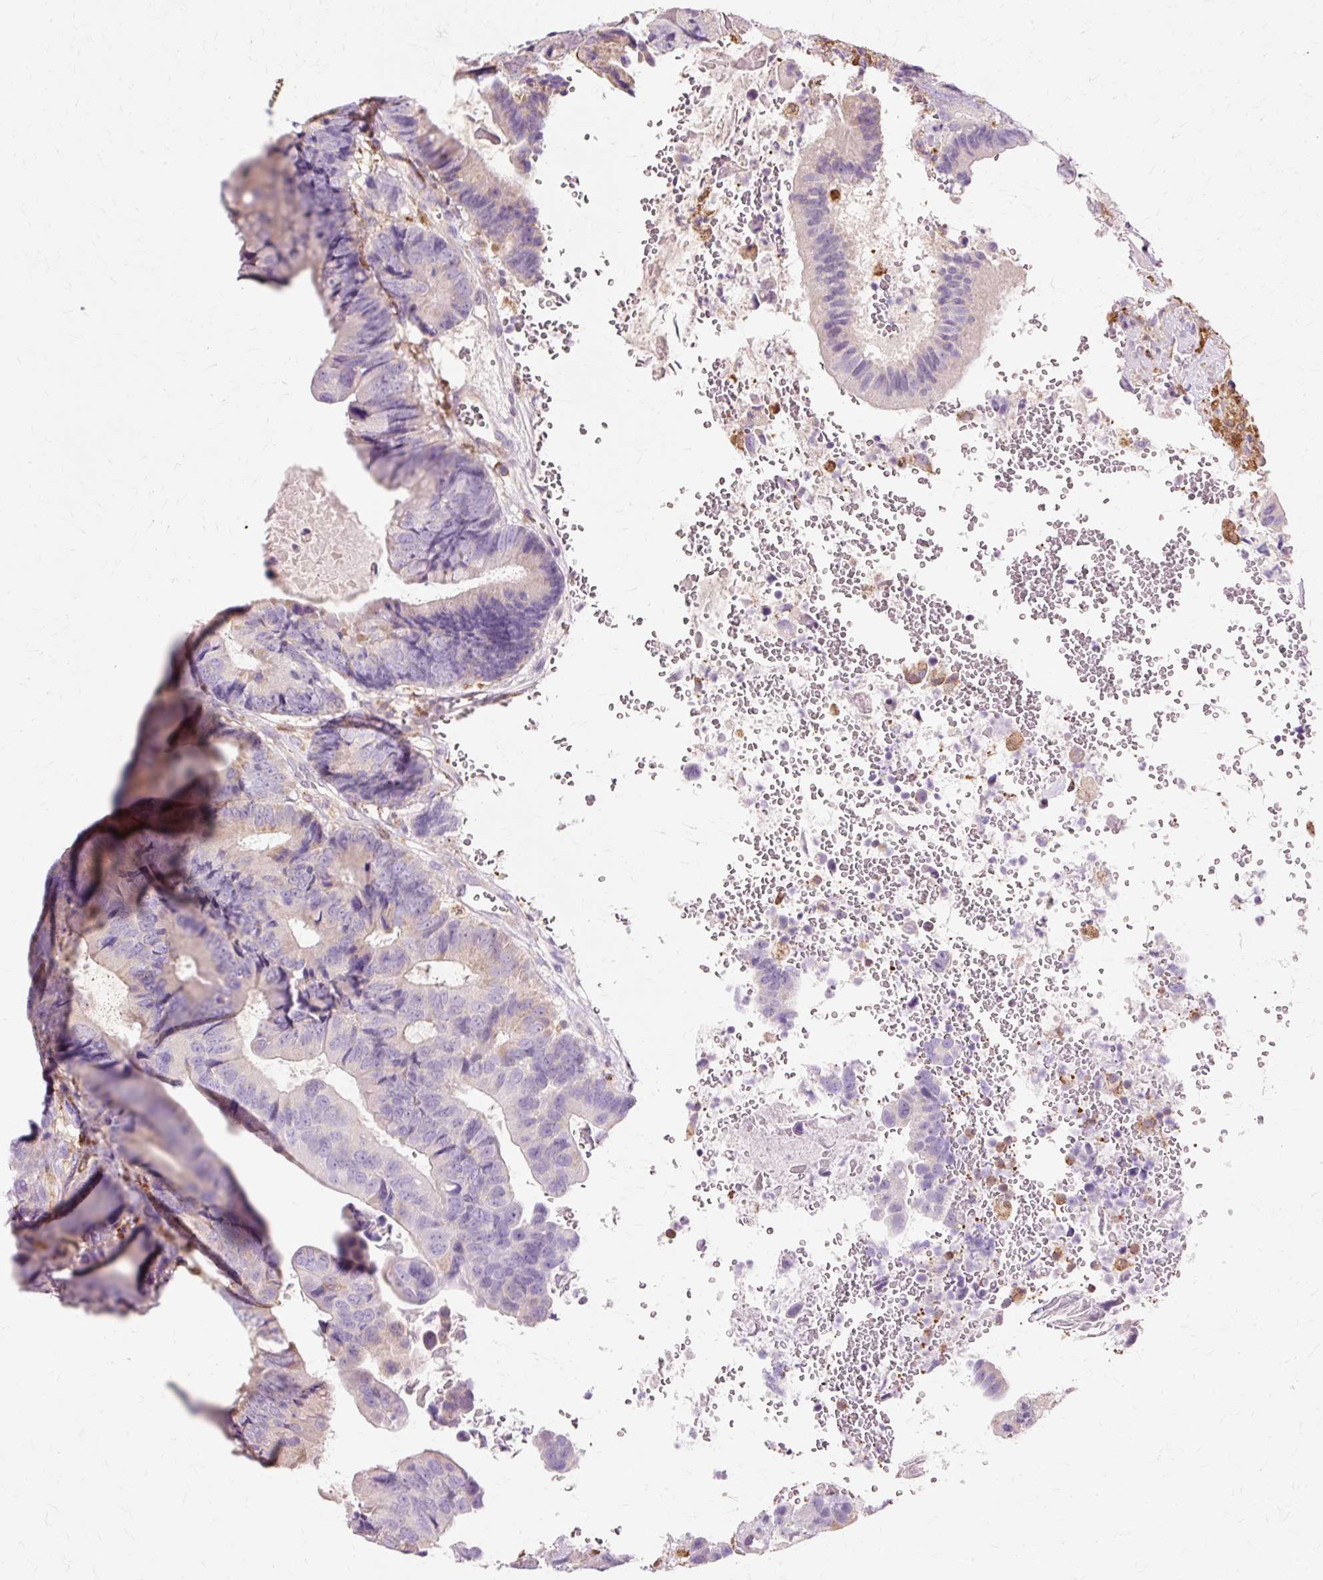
{"staining": {"intensity": "negative", "quantity": "none", "location": "none"}, "tissue": "colorectal cancer", "cell_type": "Tumor cells", "image_type": "cancer", "snomed": [{"axis": "morphology", "description": "Adenocarcinoma, NOS"}, {"axis": "topography", "description": "Colon"}], "caption": "An image of colorectal adenocarcinoma stained for a protein displays no brown staining in tumor cells.", "gene": "GPX1", "patient": {"sex": "male", "age": 85}}